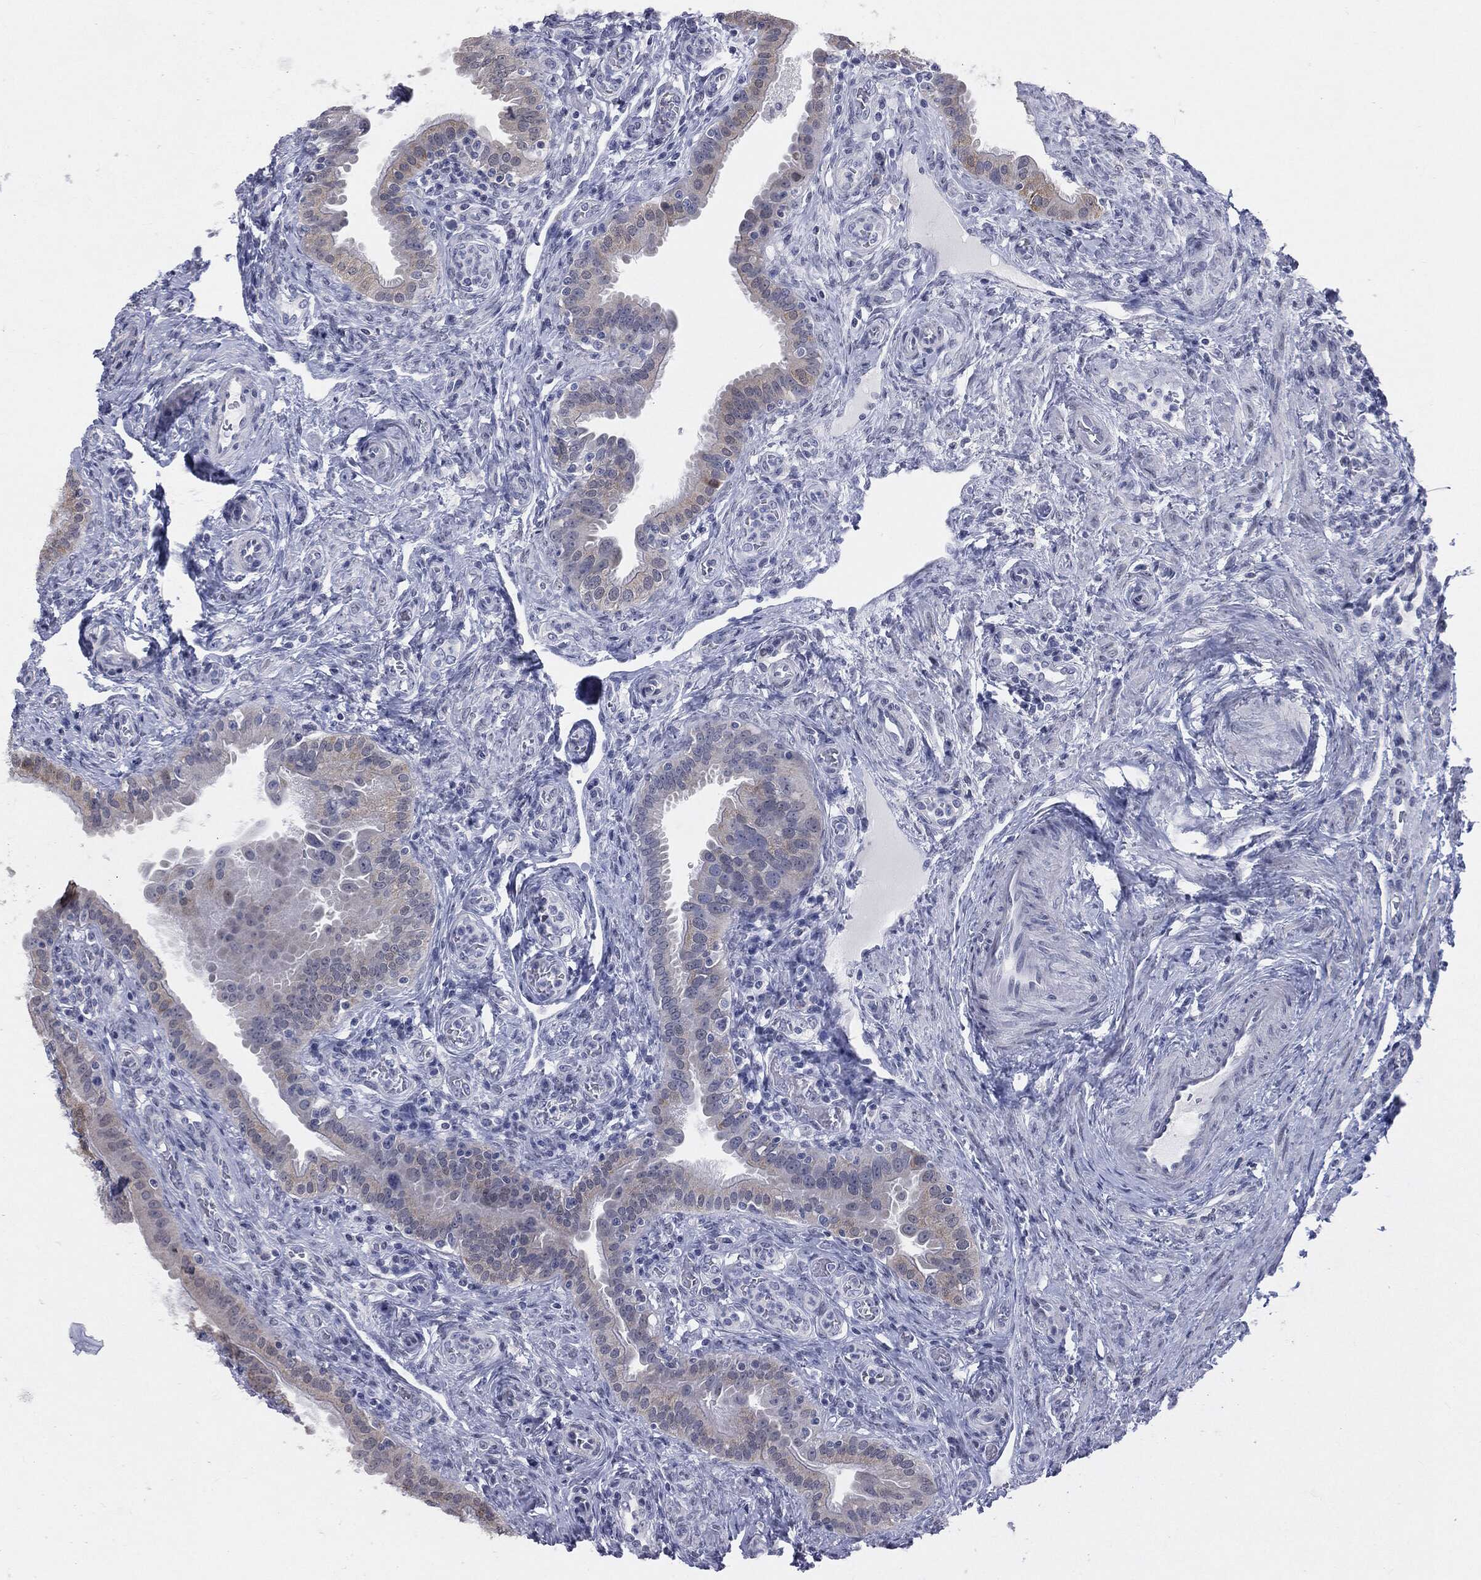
{"staining": {"intensity": "negative", "quantity": "none", "location": "none"}, "tissue": "fallopian tube", "cell_type": "Glandular cells", "image_type": "normal", "snomed": [{"axis": "morphology", "description": "Normal tissue, NOS"}, {"axis": "topography", "description": "Fallopian tube"}], "caption": "Protein analysis of normal fallopian tube shows no significant positivity in glandular cells.", "gene": "DMKN", "patient": {"sex": "female", "age": 41}}